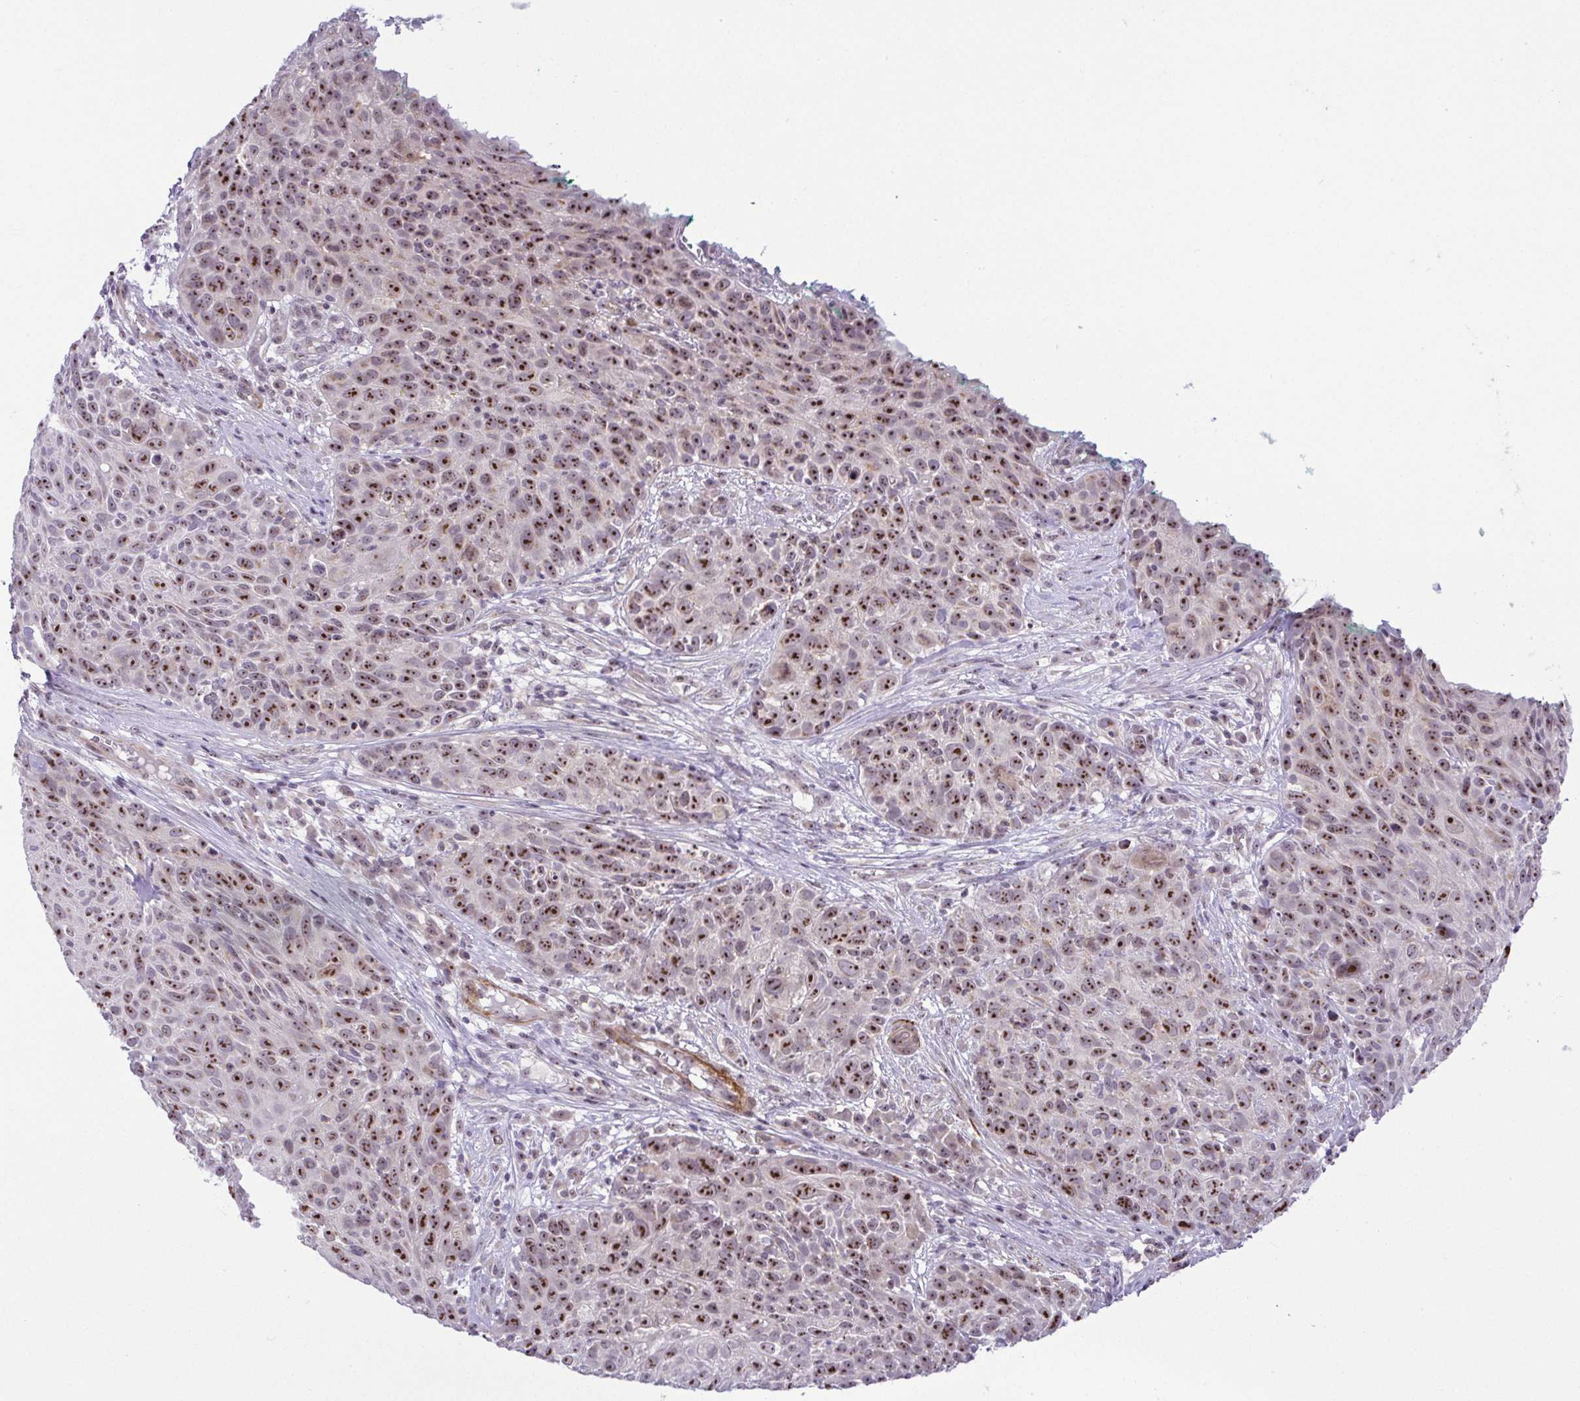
{"staining": {"intensity": "strong", "quantity": ">75%", "location": "nuclear"}, "tissue": "skin cancer", "cell_type": "Tumor cells", "image_type": "cancer", "snomed": [{"axis": "morphology", "description": "Squamous cell carcinoma, NOS"}, {"axis": "topography", "description": "Skin"}], "caption": "An image showing strong nuclear staining in approximately >75% of tumor cells in skin cancer (squamous cell carcinoma), as visualized by brown immunohistochemical staining.", "gene": "RSL24D1", "patient": {"sex": "male", "age": 92}}